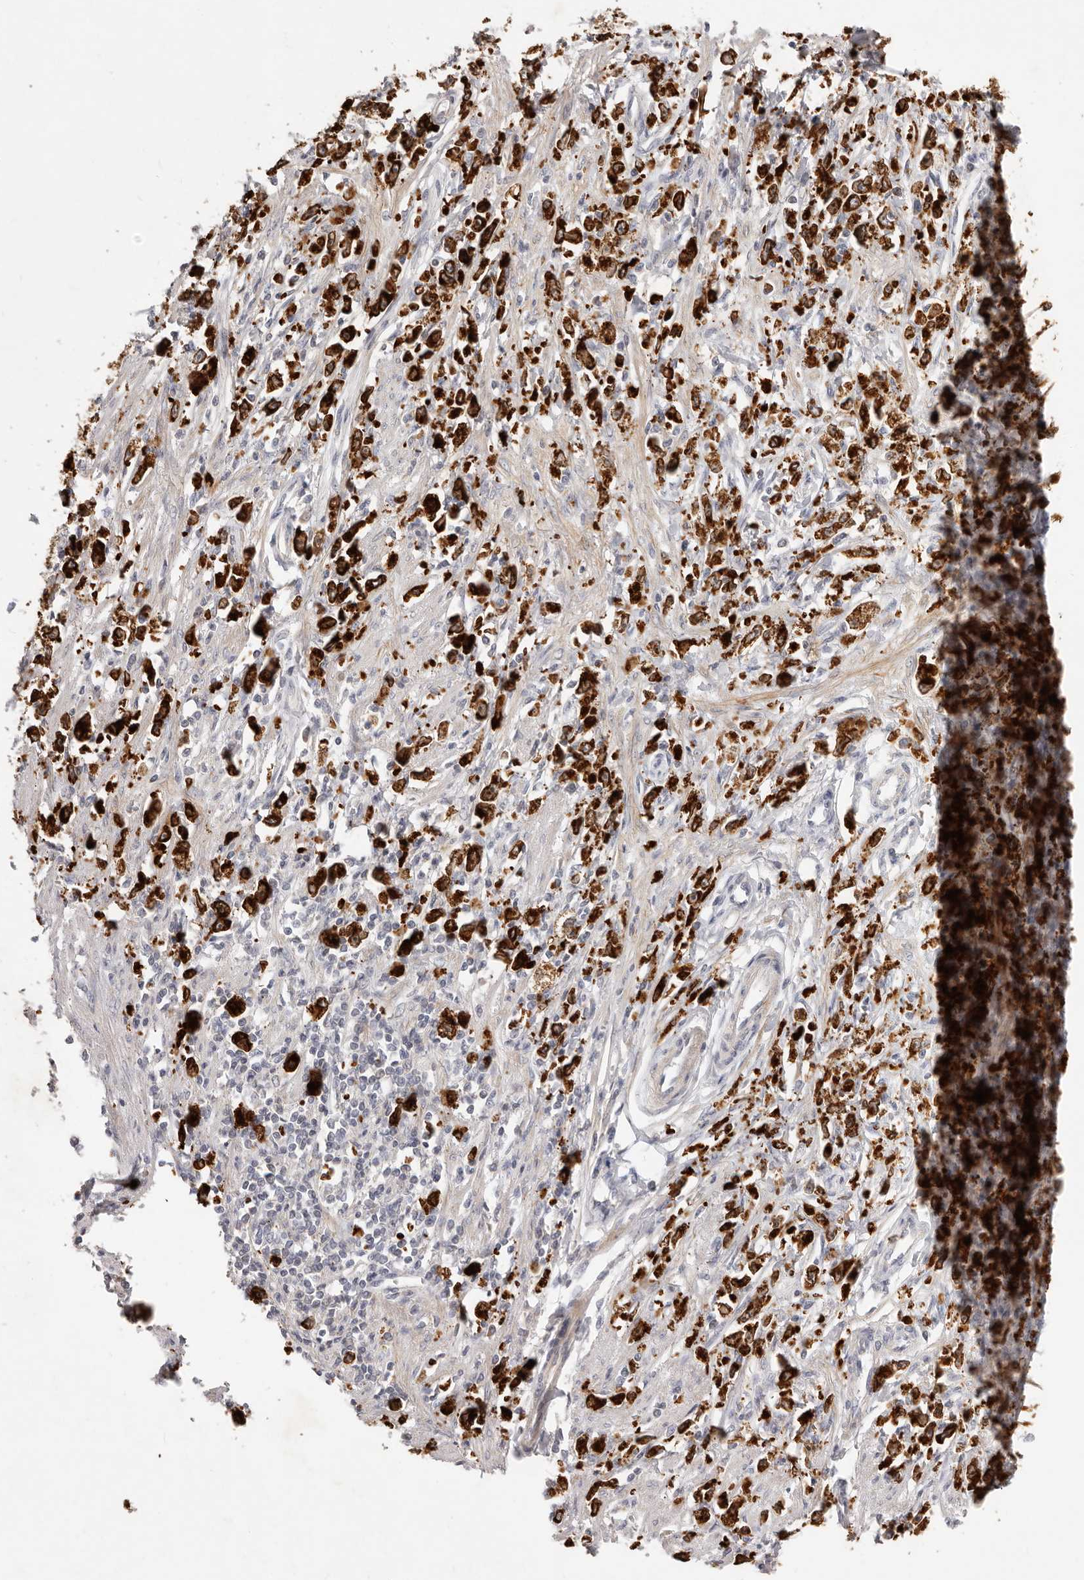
{"staining": {"intensity": "strong", "quantity": ">75%", "location": "cytoplasmic/membranous"}, "tissue": "stomach cancer", "cell_type": "Tumor cells", "image_type": "cancer", "snomed": [{"axis": "morphology", "description": "Adenocarcinoma, NOS"}, {"axis": "topography", "description": "Stomach"}], "caption": "Stomach cancer (adenocarcinoma) stained for a protein shows strong cytoplasmic/membranous positivity in tumor cells.", "gene": "TFB2M", "patient": {"sex": "female", "age": 59}}